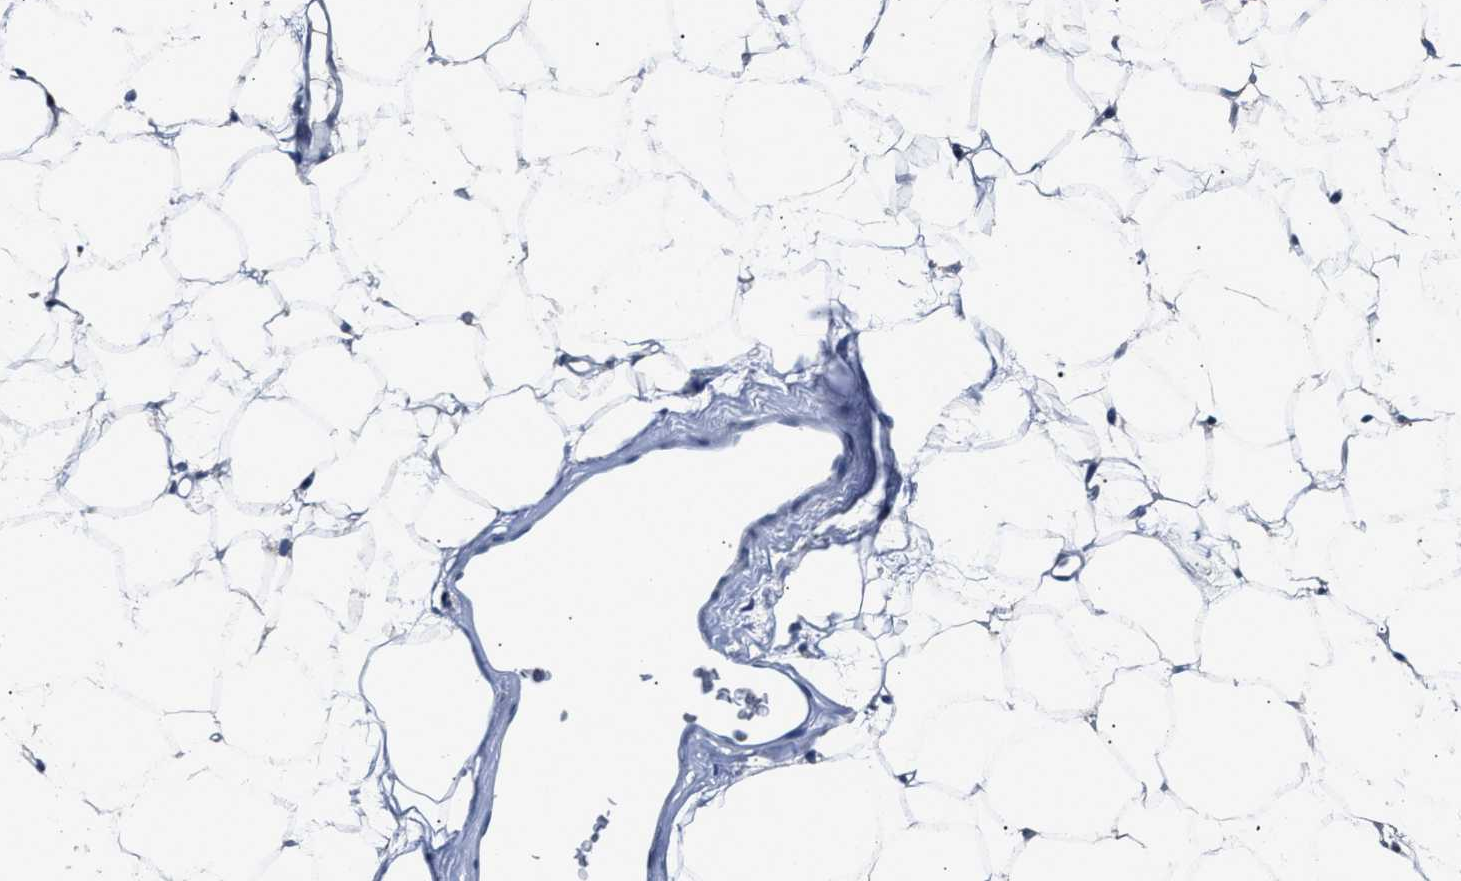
{"staining": {"intensity": "negative", "quantity": "none", "location": "none"}, "tissue": "adipose tissue", "cell_type": "Adipocytes", "image_type": "normal", "snomed": [{"axis": "morphology", "description": "Normal tissue, NOS"}, {"axis": "topography", "description": "Breast"}, {"axis": "topography", "description": "Soft tissue"}], "caption": "Immunohistochemistry (IHC) of benign human adipose tissue shows no positivity in adipocytes. Brightfield microscopy of immunohistochemistry stained with DAB (3,3'-diaminobenzidine) (brown) and hematoxylin (blue), captured at high magnification.", "gene": "DNAJC24", "patient": {"sex": "female", "age": 75}}